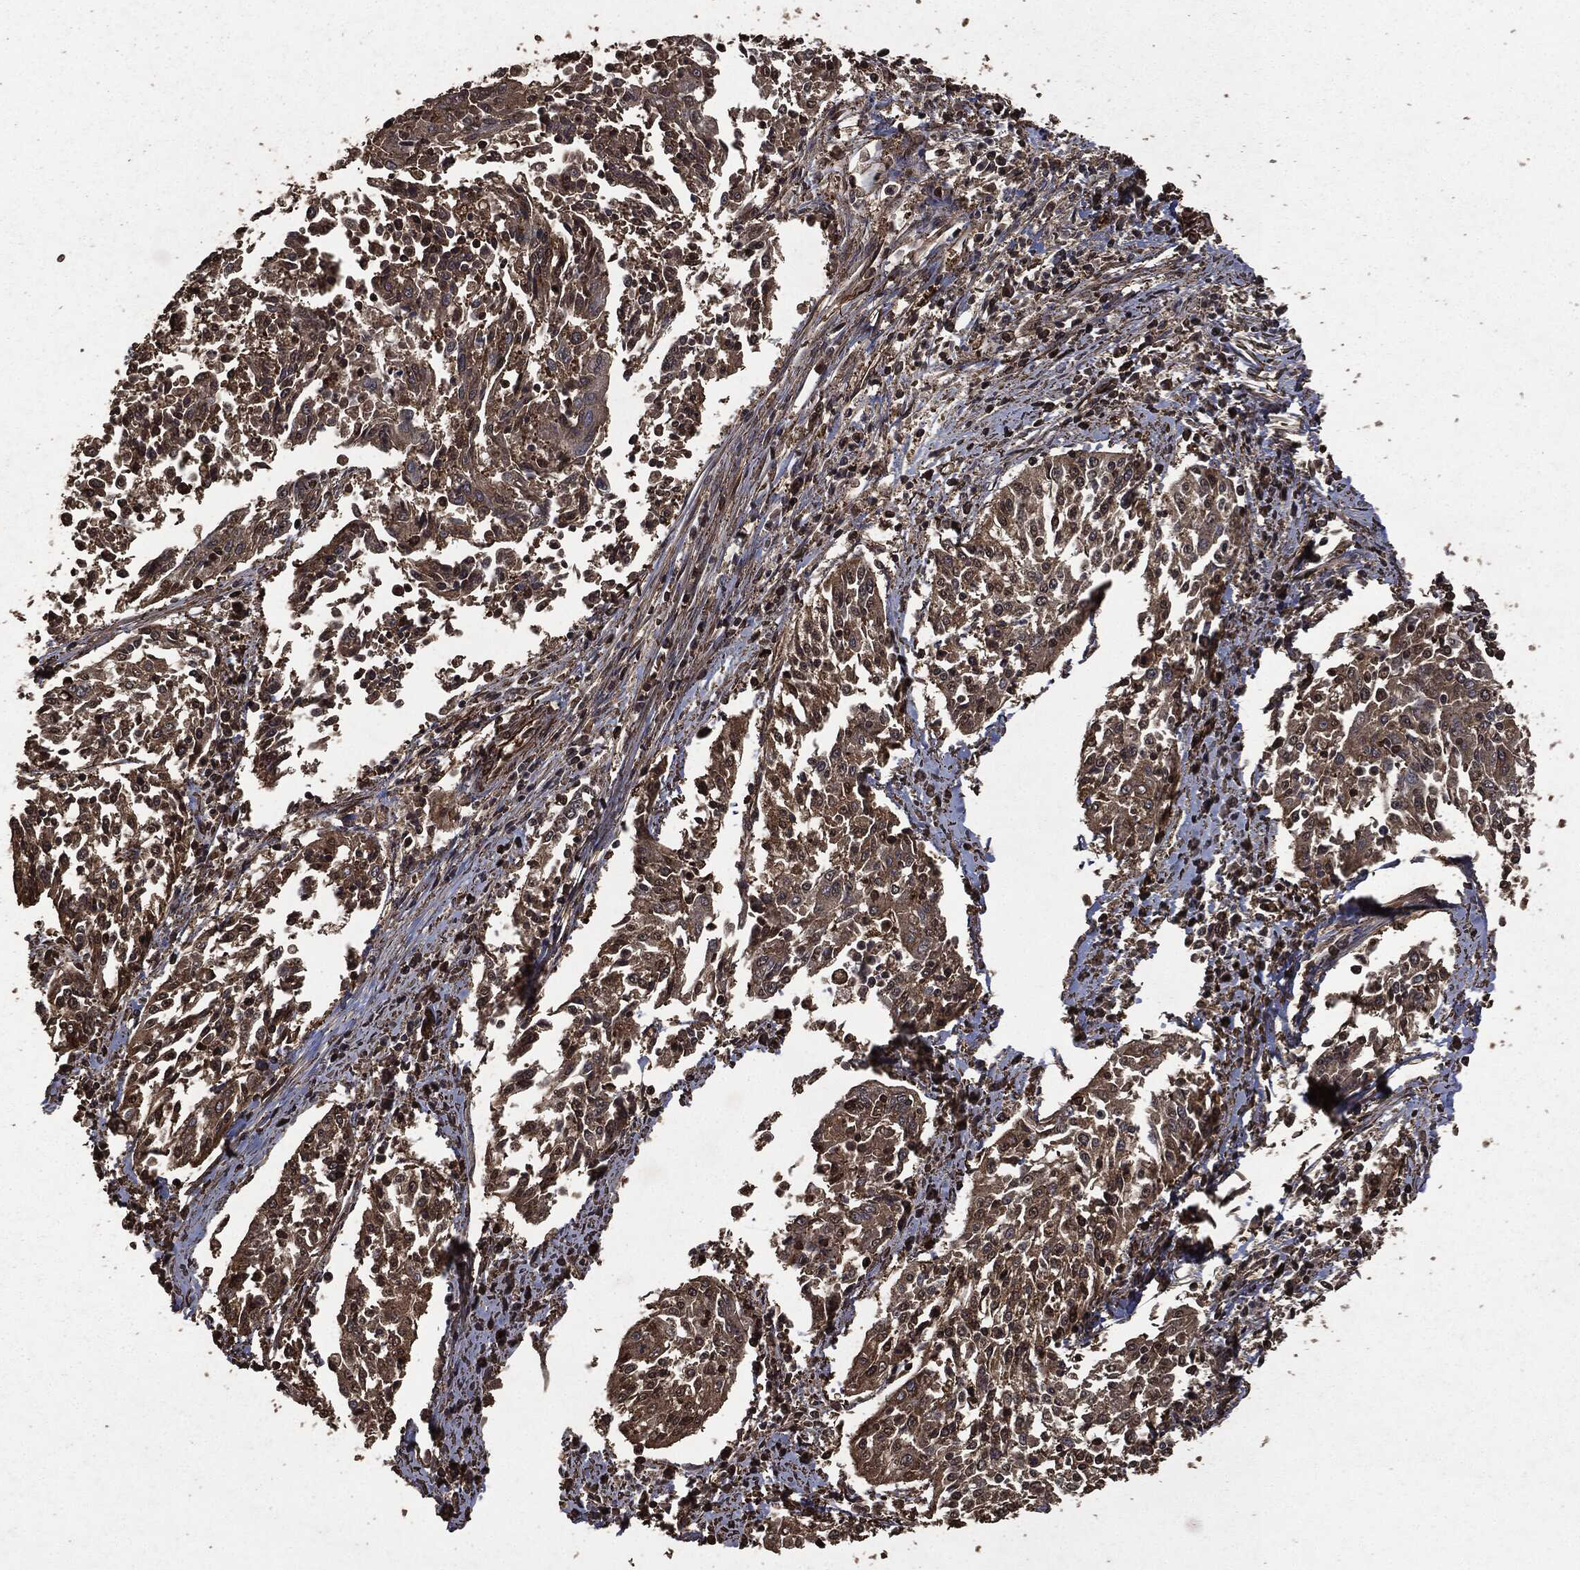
{"staining": {"intensity": "moderate", "quantity": "25%-75%", "location": "cytoplasmic/membranous"}, "tissue": "cervical cancer", "cell_type": "Tumor cells", "image_type": "cancer", "snomed": [{"axis": "morphology", "description": "Squamous cell carcinoma, NOS"}, {"axis": "topography", "description": "Cervix"}], "caption": "Moderate cytoplasmic/membranous staining for a protein is present in approximately 25%-75% of tumor cells of squamous cell carcinoma (cervical) using immunohistochemistry.", "gene": "HRAS", "patient": {"sex": "female", "age": 41}}